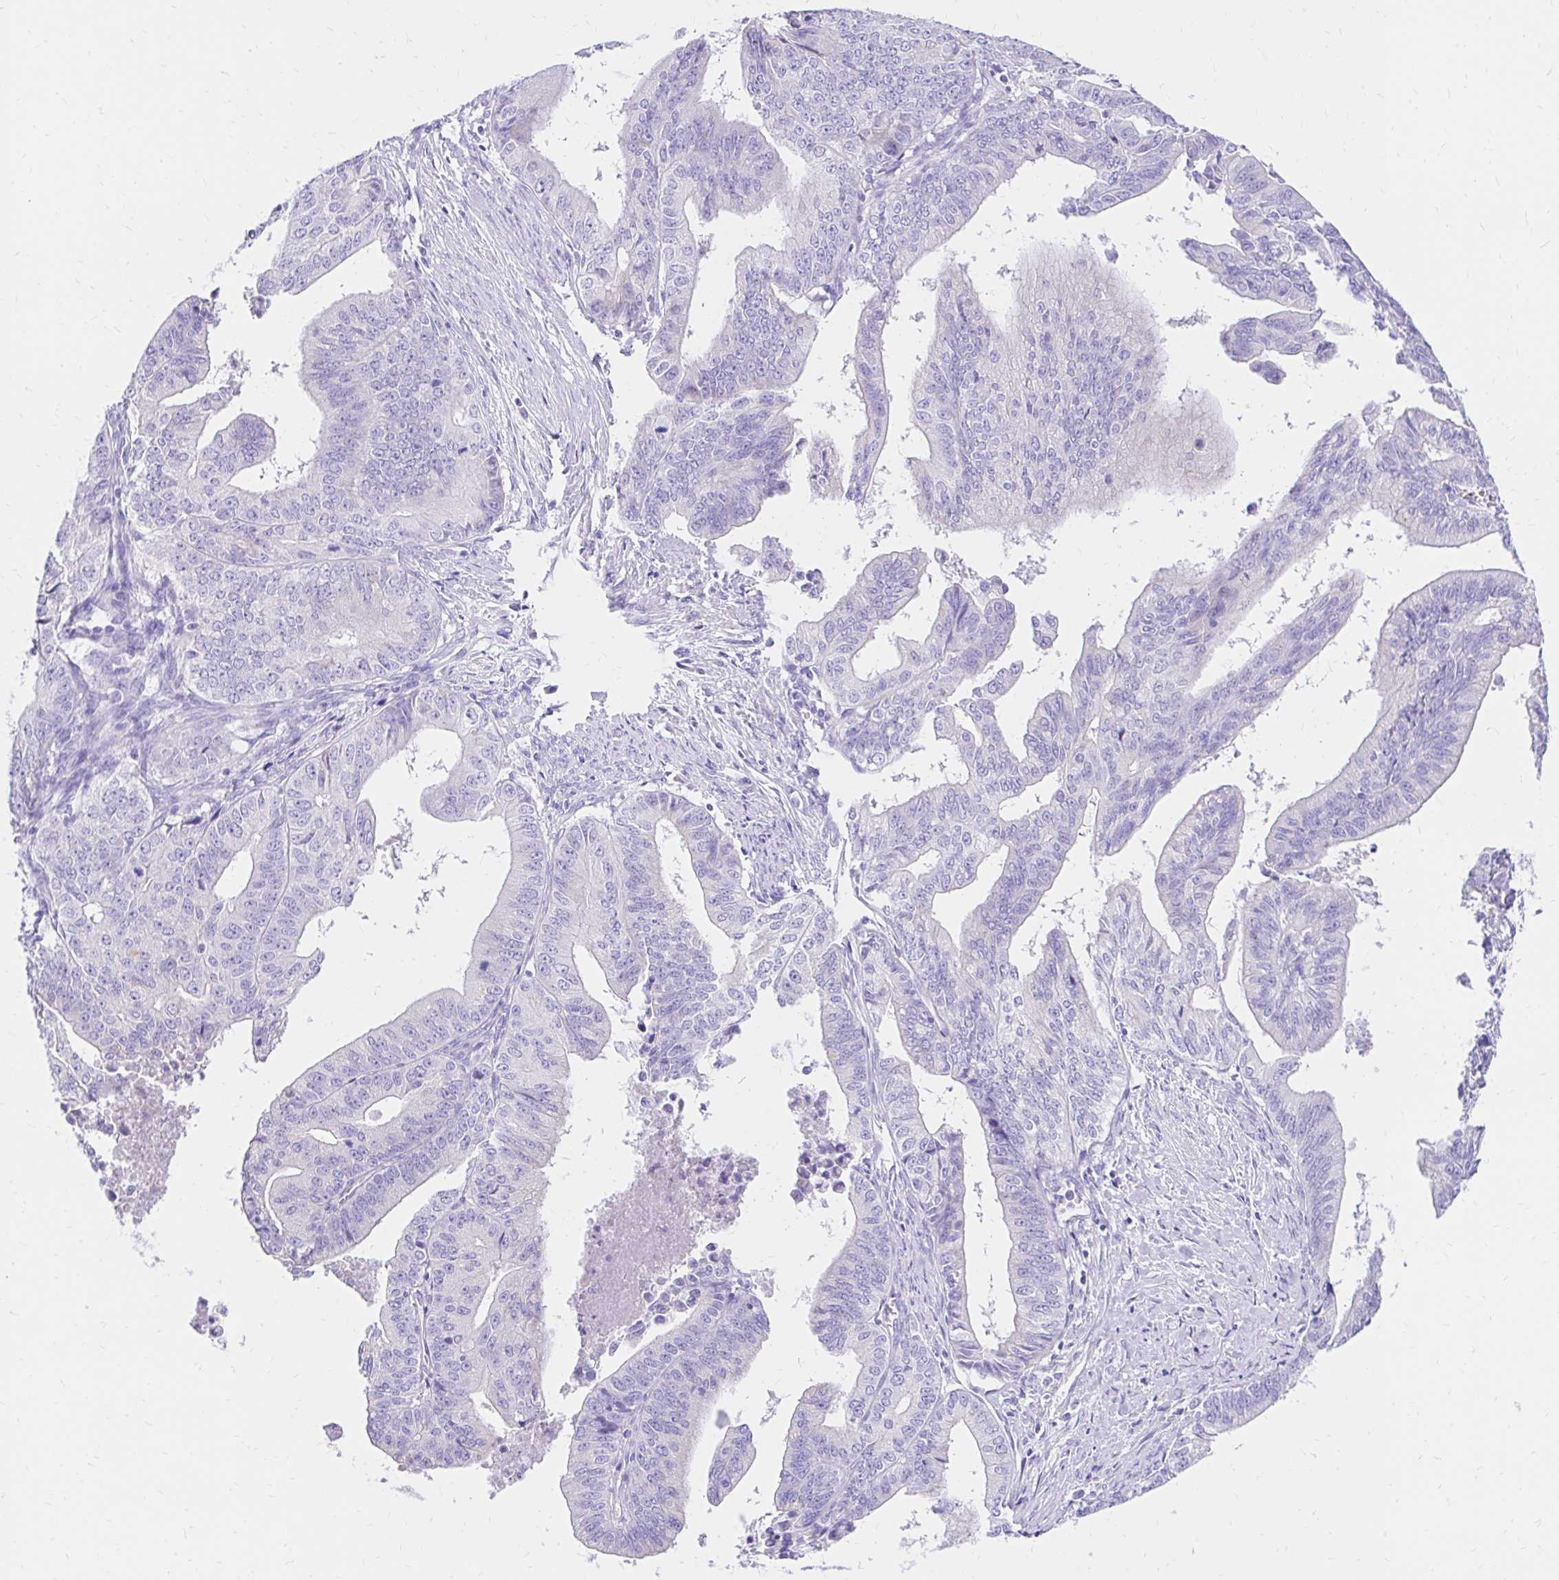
{"staining": {"intensity": "negative", "quantity": "none", "location": "none"}, "tissue": "endometrial cancer", "cell_type": "Tumor cells", "image_type": "cancer", "snomed": [{"axis": "morphology", "description": "Adenocarcinoma, NOS"}, {"axis": "topography", "description": "Endometrium"}], "caption": "Endometrial cancer was stained to show a protein in brown. There is no significant staining in tumor cells.", "gene": "S100G", "patient": {"sex": "female", "age": 65}}